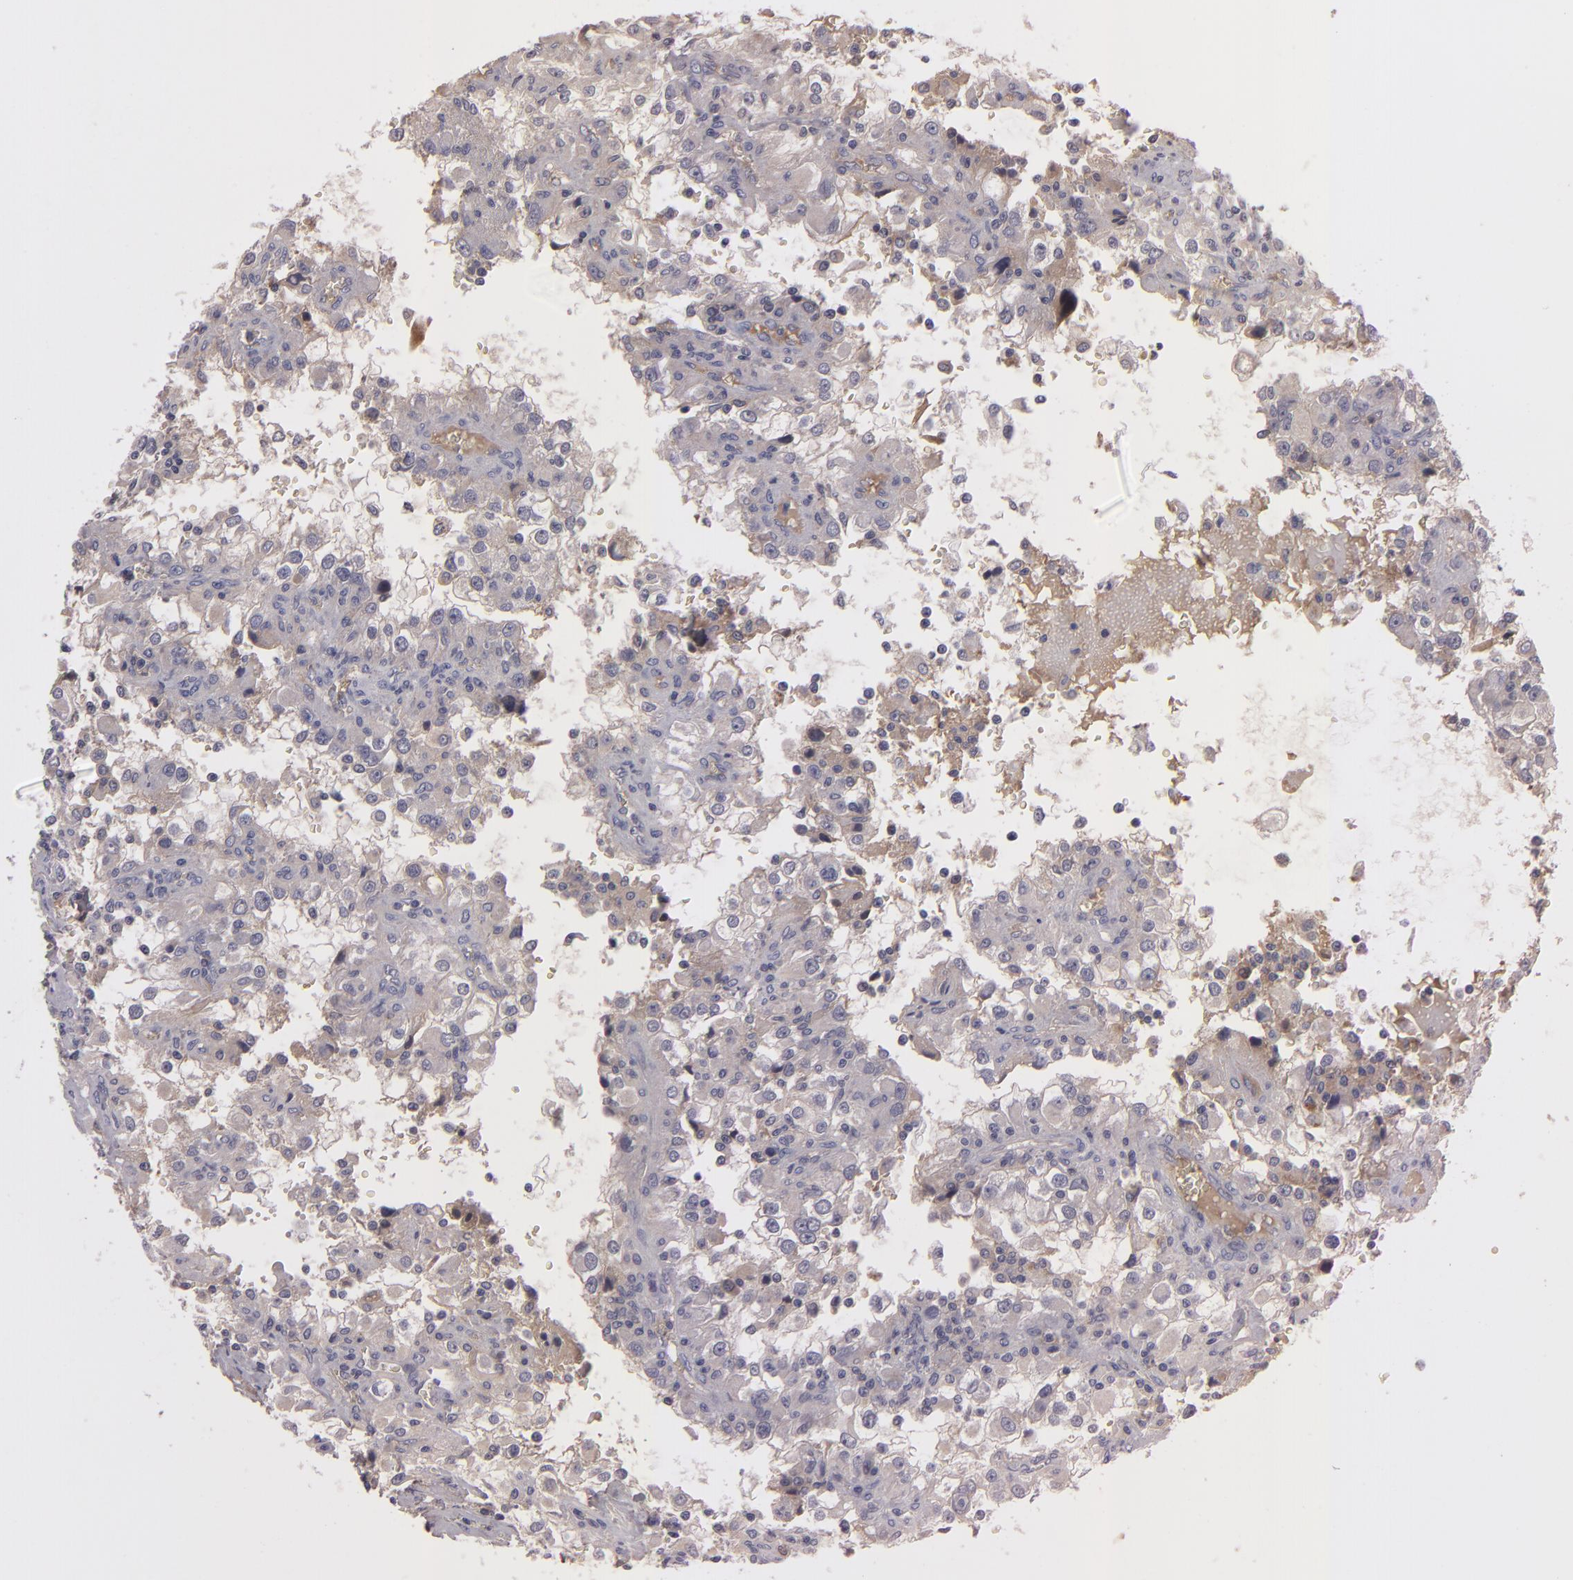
{"staining": {"intensity": "negative", "quantity": "none", "location": "none"}, "tissue": "renal cancer", "cell_type": "Tumor cells", "image_type": "cancer", "snomed": [{"axis": "morphology", "description": "Adenocarcinoma, NOS"}, {"axis": "topography", "description": "Kidney"}], "caption": "The immunohistochemistry (IHC) photomicrograph has no significant positivity in tumor cells of adenocarcinoma (renal) tissue. The staining was performed using DAB to visualize the protein expression in brown, while the nuclei were stained in blue with hematoxylin (Magnification: 20x).", "gene": "ITIH4", "patient": {"sex": "female", "age": 52}}